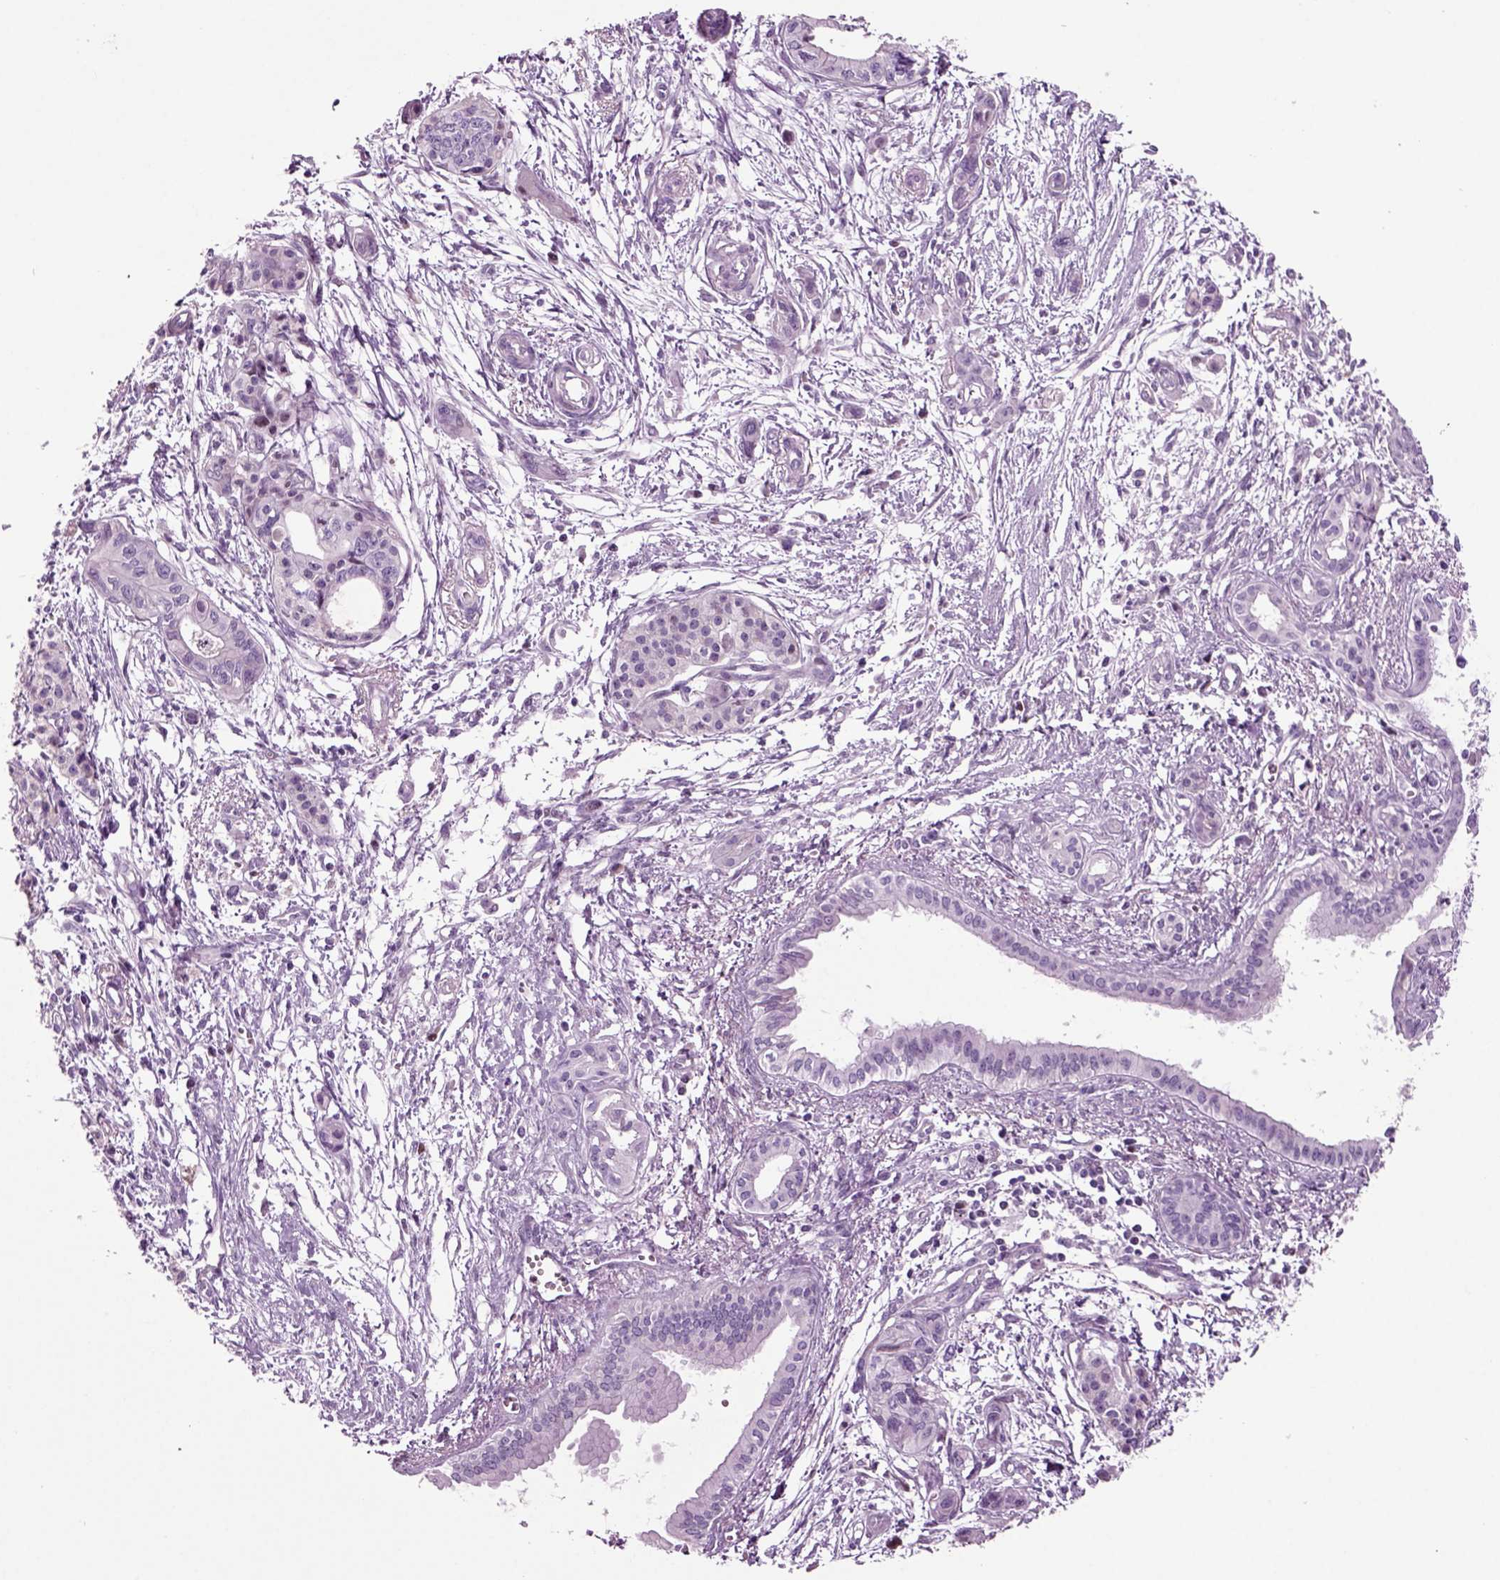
{"staining": {"intensity": "negative", "quantity": "none", "location": "none"}, "tissue": "pancreatic cancer", "cell_type": "Tumor cells", "image_type": "cancer", "snomed": [{"axis": "morphology", "description": "Adenocarcinoma, NOS"}, {"axis": "topography", "description": "Pancreas"}], "caption": "High power microscopy photomicrograph of an immunohistochemistry image of pancreatic cancer (adenocarcinoma), revealing no significant staining in tumor cells.", "gene": "ARID3A", "patient": {"sex": "female", "age": 76}}